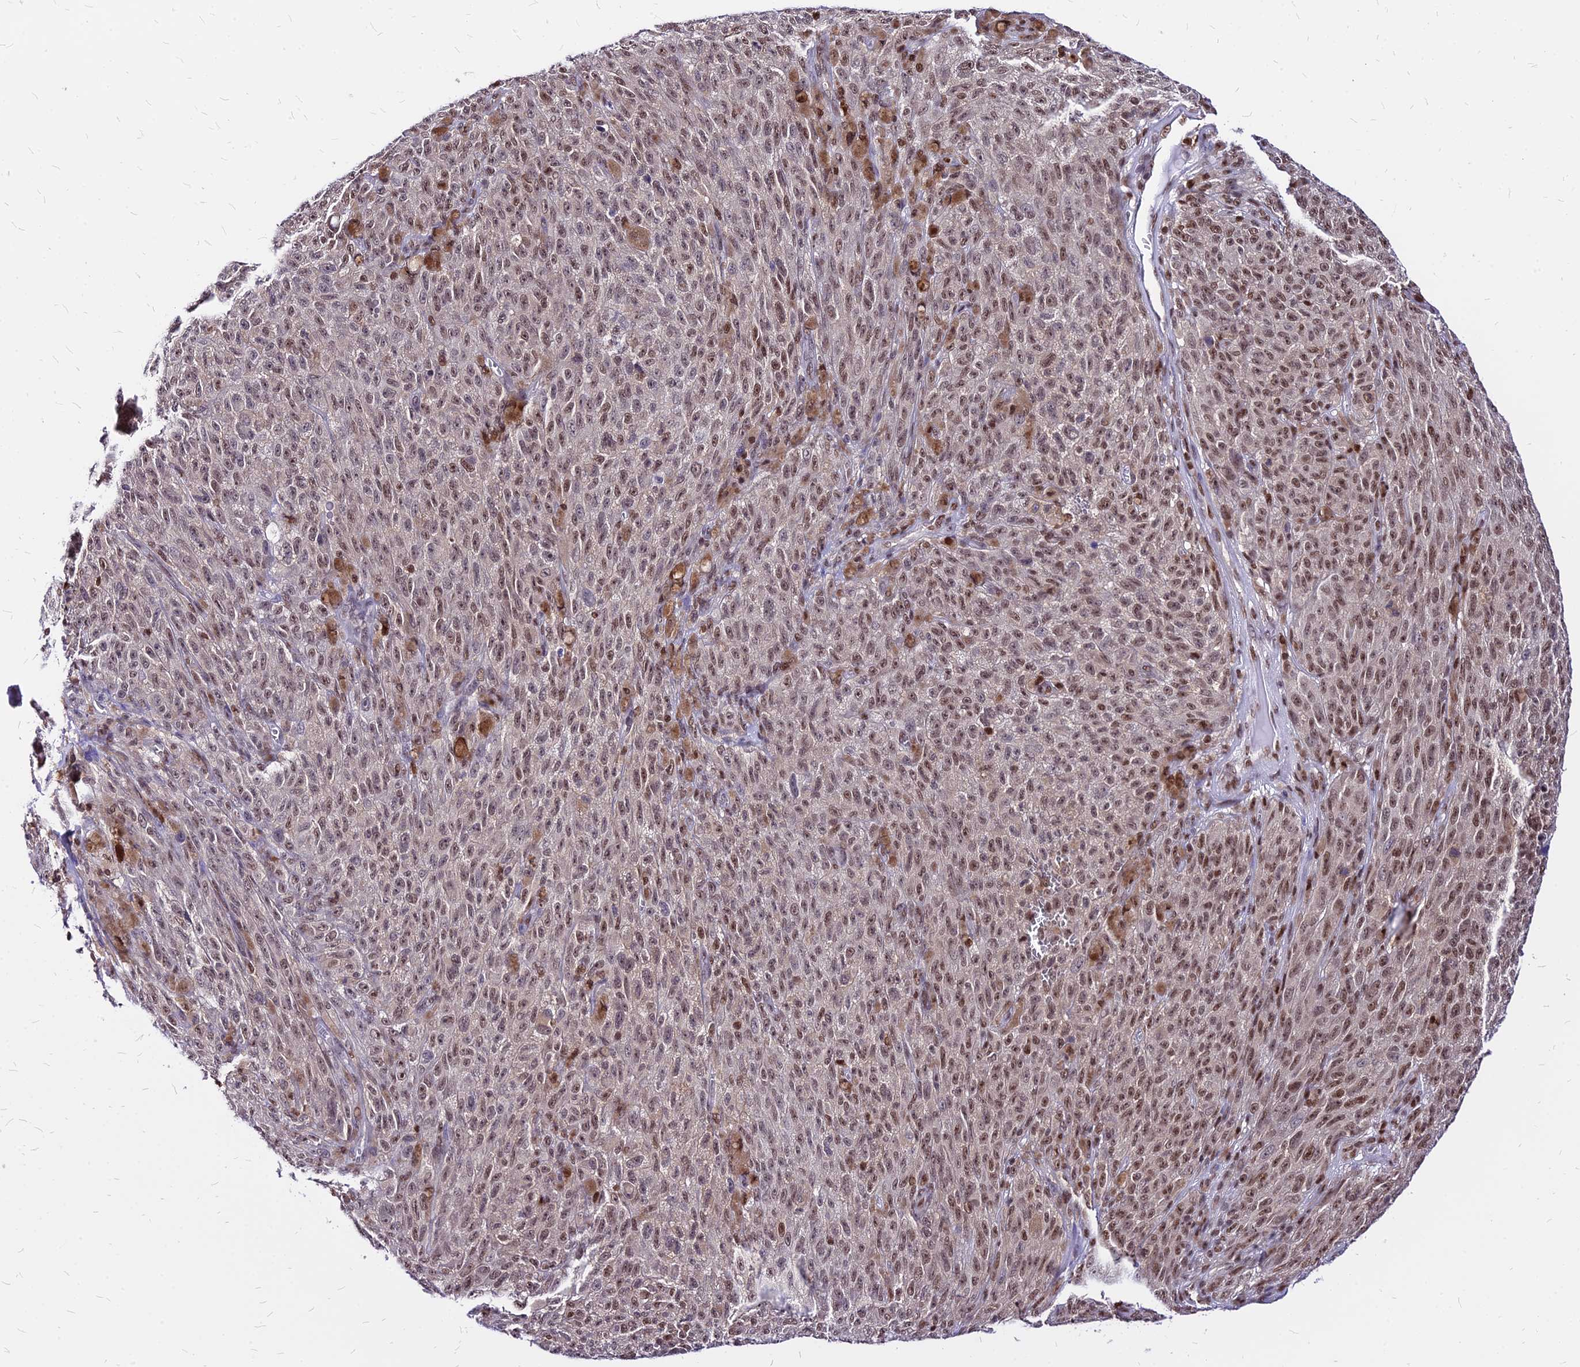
{"staining": {"intensity": "moderate", "quantity": ">75%", "location": "nuclear"}, "tissue": "melanoma", "cell_type": "Tumor cells", "image_type": "cancer", "snomed": [{"axis": "morphology", "description": "Malignant melanoma, NOS"}, {"axis": "topography", "description": "Skin"}], "caption": "Immunohistochemical staining of human malignant melanoma displays moderate nuclear protein positivity in about >75% of tumor cells.", "gene": "PAXX", "patient": {"sex": "female", "age": 82}}